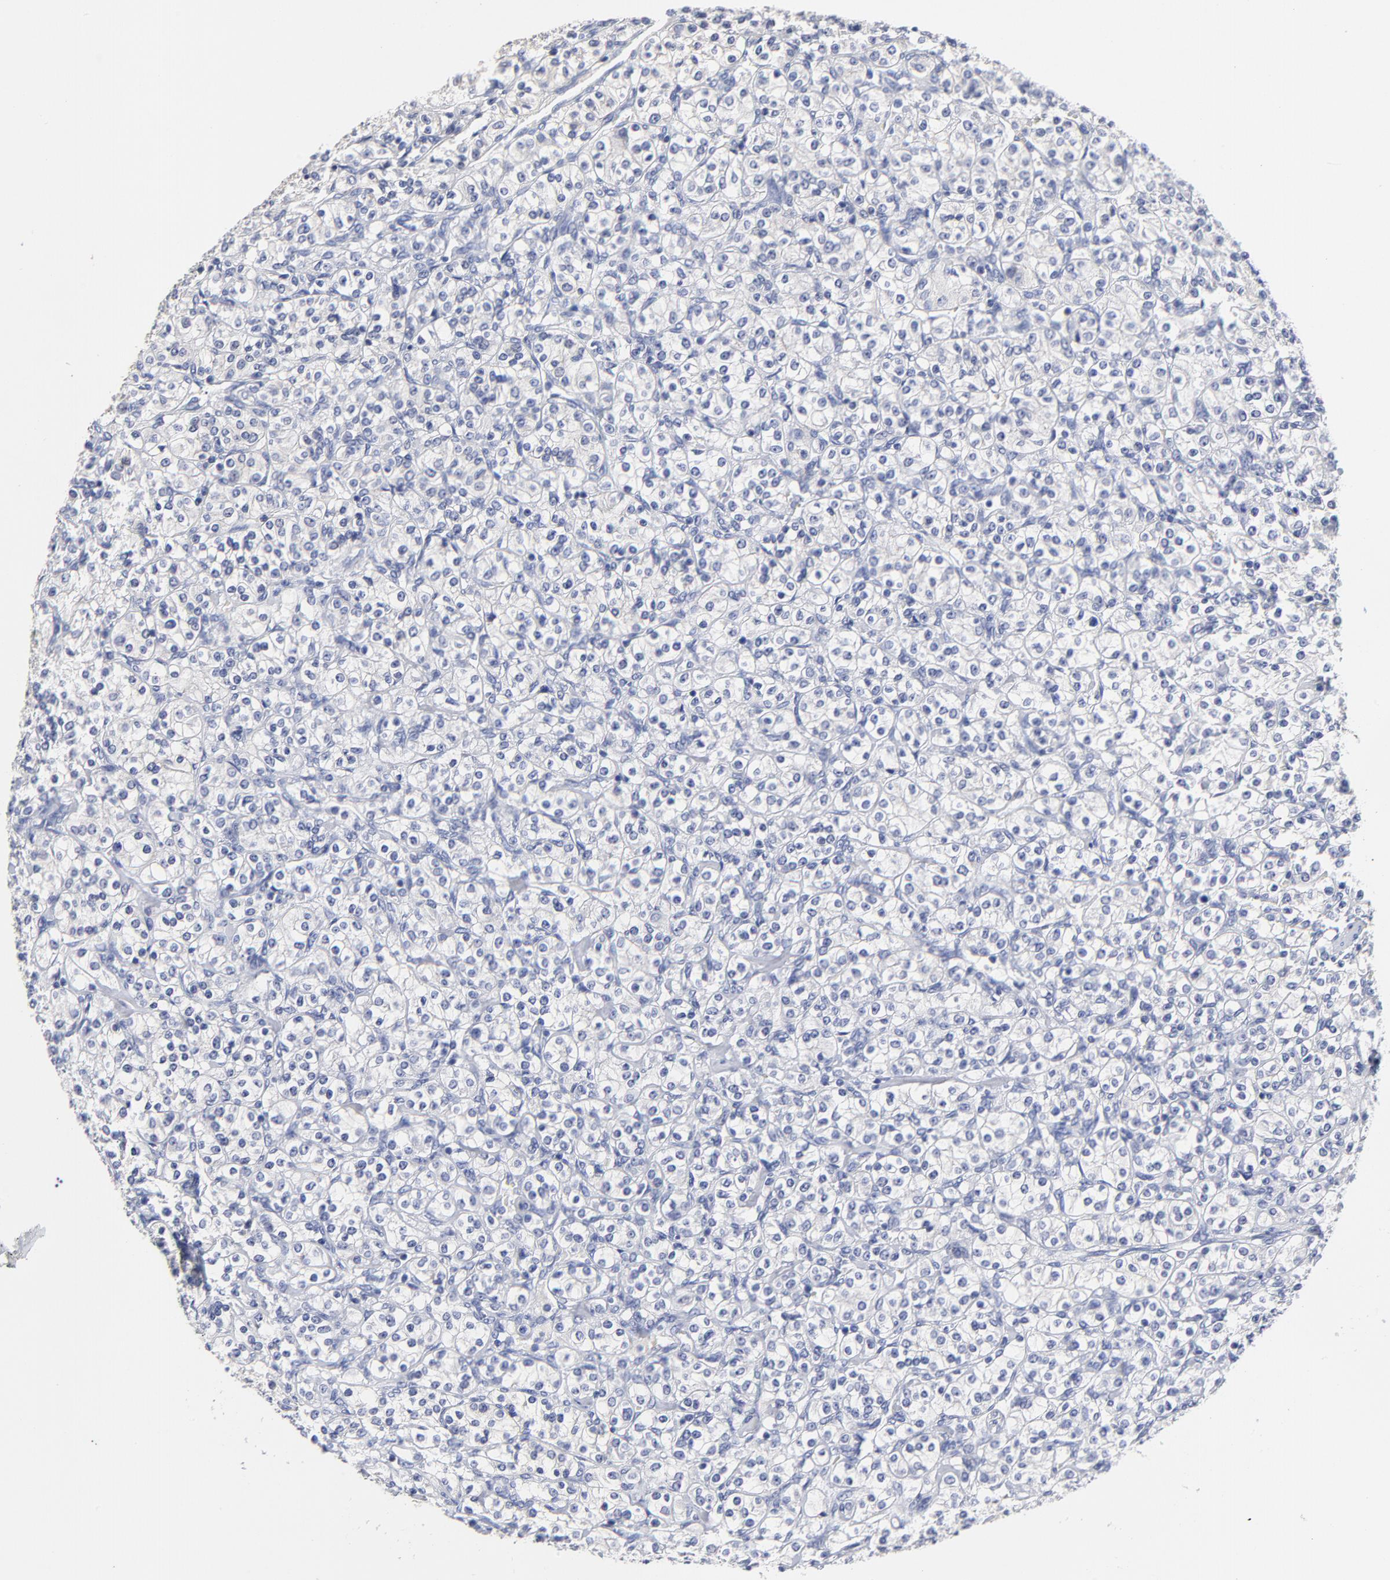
{"staining": {"intensity": "negative", "quantity": "none", "location": "none"}, "tissue": "renal cancer", "cell_type": "Tumor cells", "image_type": "cancer", "snomed": [{"axis": "morphology", "description": "Adenocarcinoma, NOS"}, {"axis": "topography", "description": "Kidney"}], "caption": "The image exhibits no significant expression in tumor cells of renal adenocarcinoma.", "gene": "CXADR", "patient": {"sex": "male", "age": 77}}